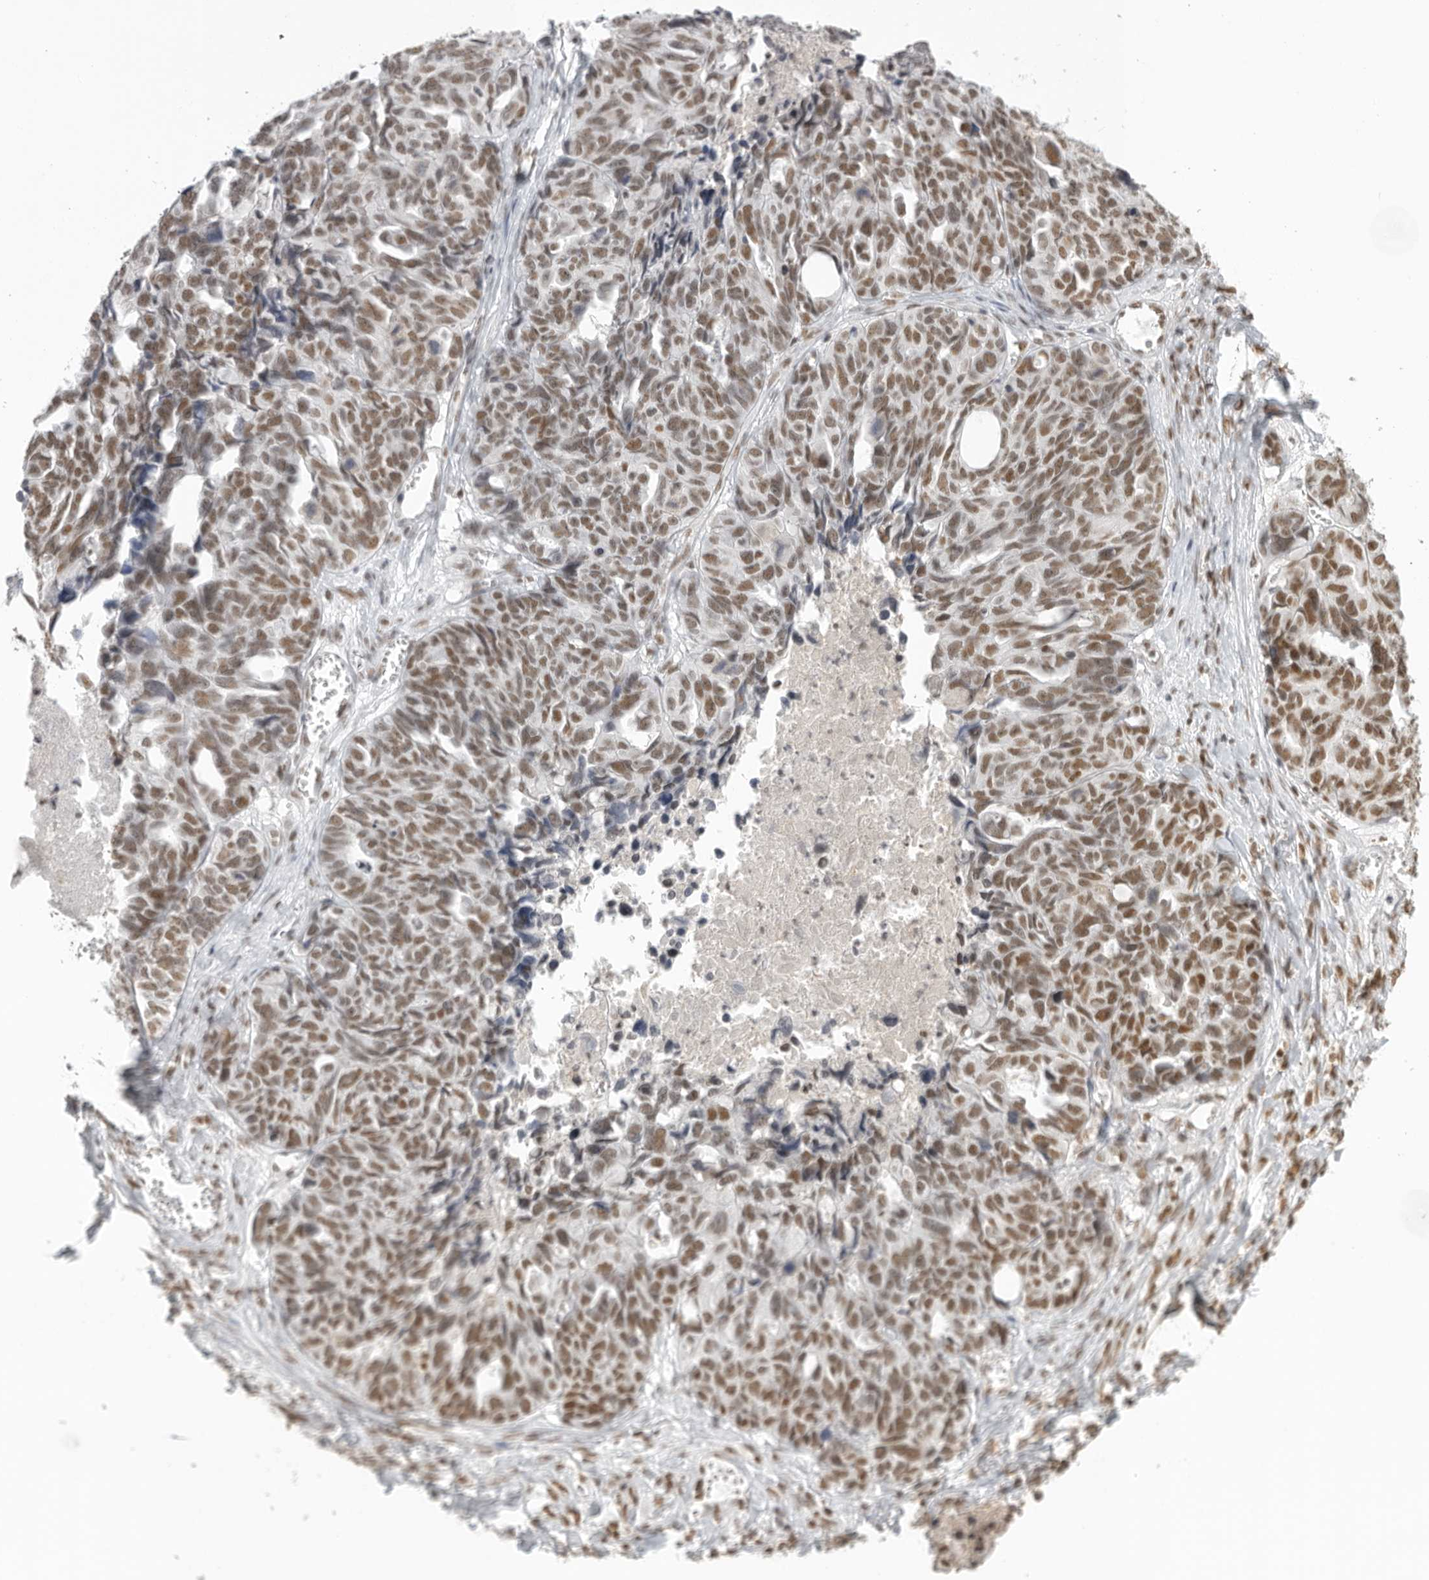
{"staining": {"intensity": "moderate", "quantity": ">75%", "location": "nuclear"}, "tissue": "ovarian cancer", "cell_type": "Tumor cells", "image_type": "cancer", "snomed": [{"axis": "morphology", "description": "Cystadenocarcinoma, serous, NOS"}, {"axis": "topography", "description": "Ovary"}], "caption": "Serous cystadenocarcinoma (ovarian) stained for a protein displays moderate nuclear positivity in tumor cells.", "gene": "RPA2", "patient": {"sex": "female", "age": 79}}